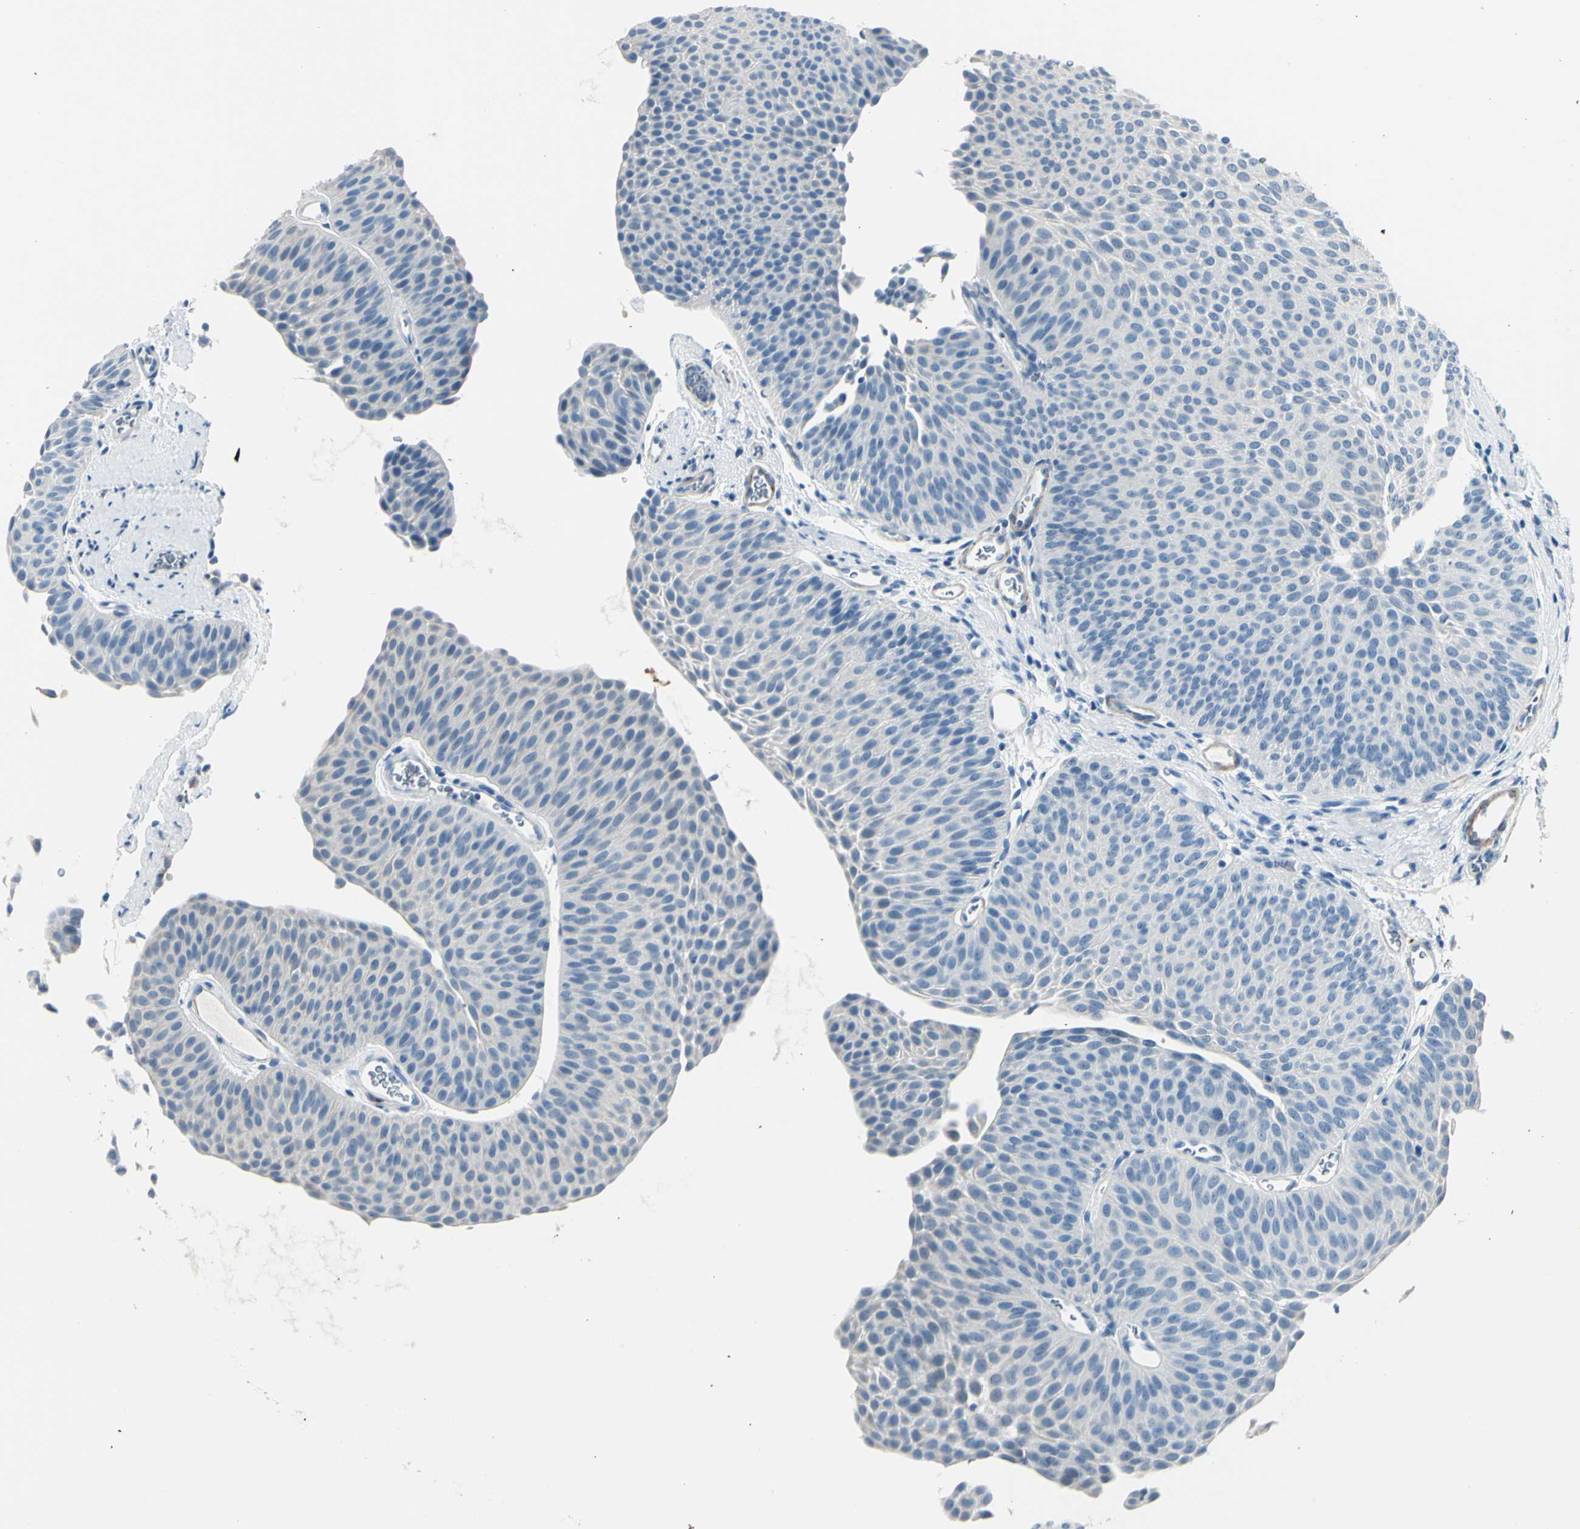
{"staining": {"intensity": "negative", "quantity": "none", "location": "none"}, "tissue": "urothelial cancer", "cell_type": "Tumor cells", "image_type": "cancer", "snomed": [{"axis": "morphology", "description": "Urothelial carcinoma, Low grade"}, {"axis": "topography", "description": "Urinary bladder"}], "caption": "DAB (3,3'-diaminobenzidine) immunohistochemical staining of human urothelial cancer reveals no significant expression in tumor cells.", "gene": "CDH15", "patient": {"sex": "female", "age": 60}}